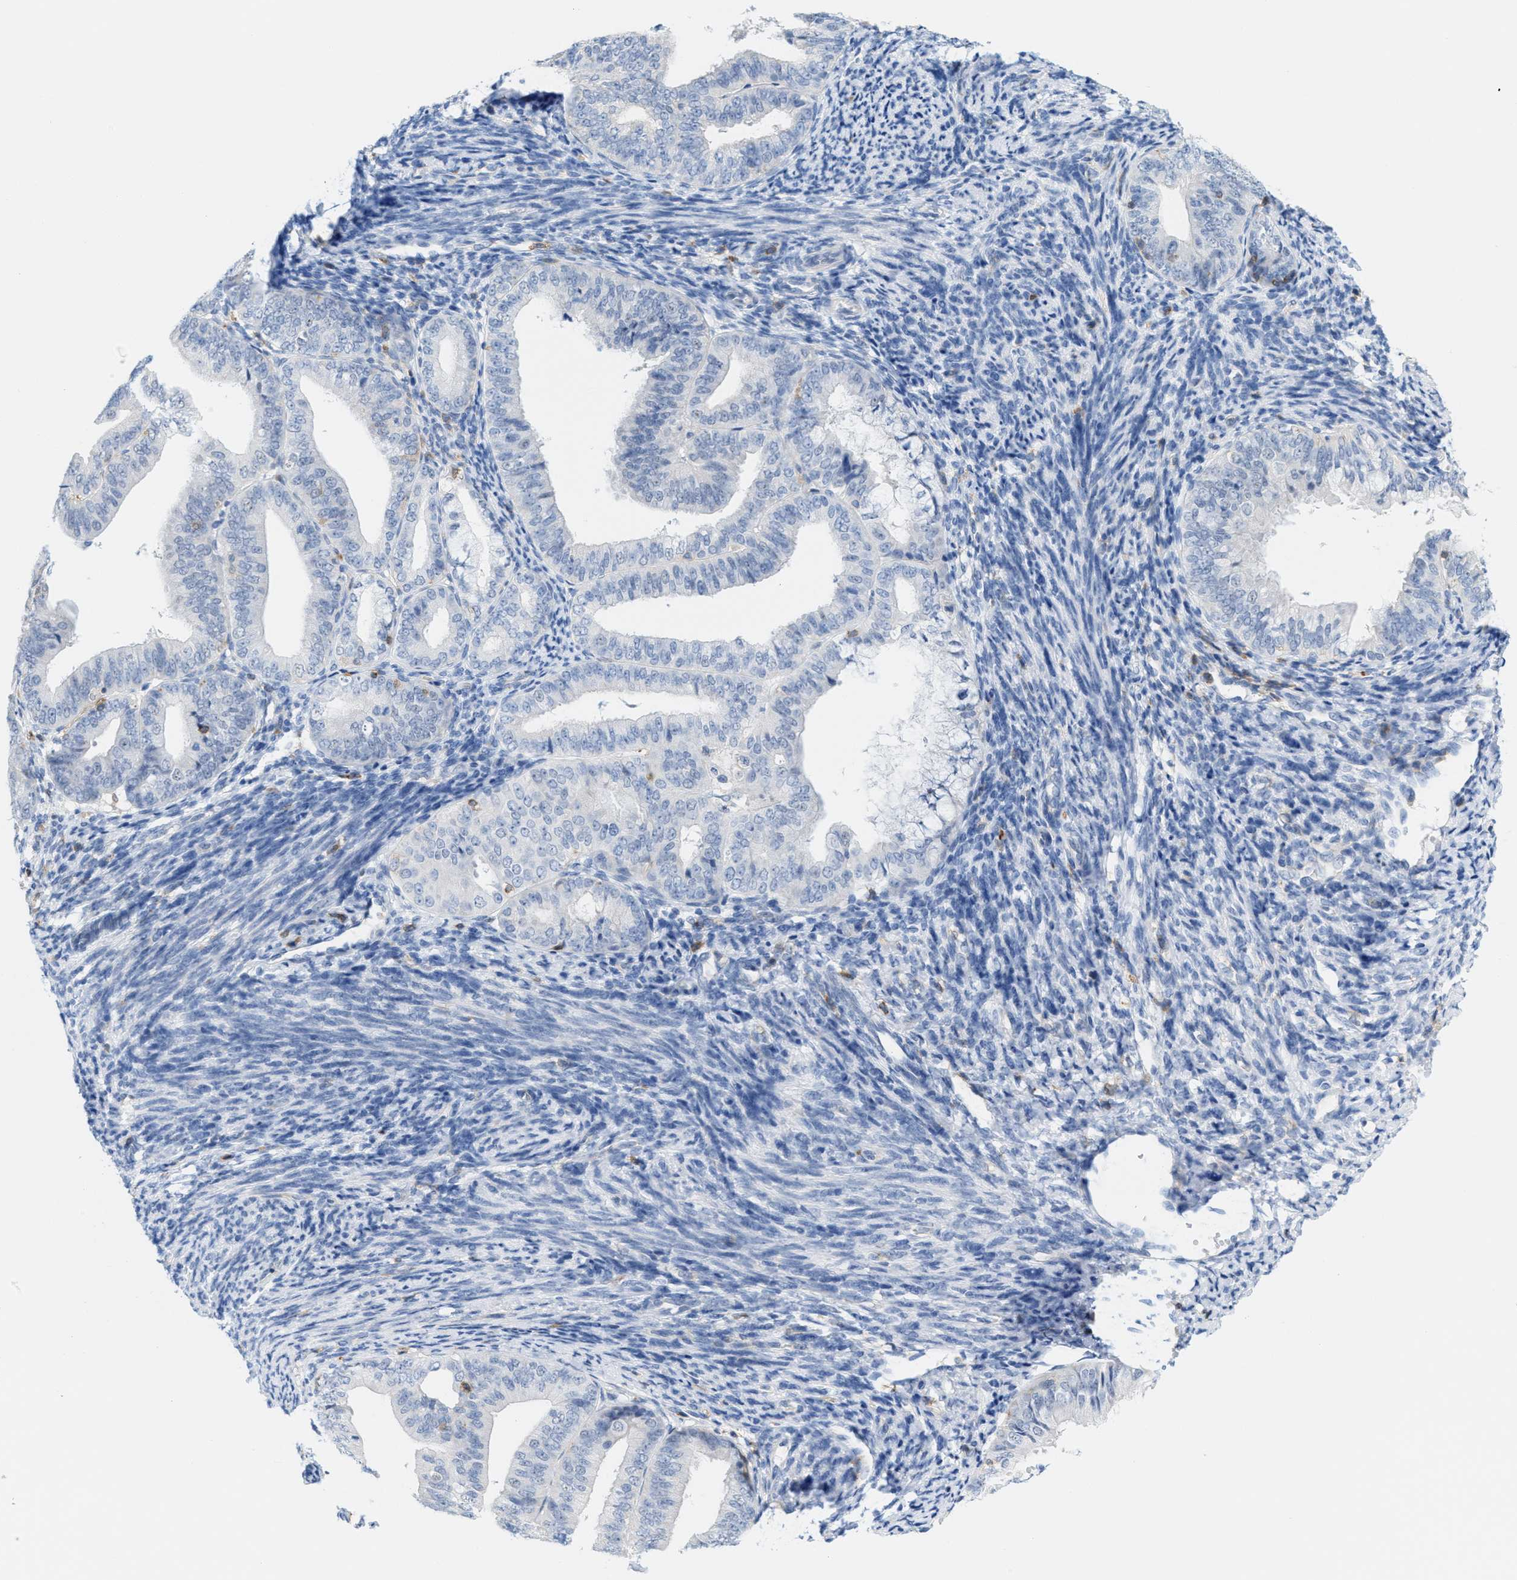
{"staining": {"intensity": "negative", "quantity": "none", "location": "none"}, "tissue": "endometrial cancer", "cell_type": "Tumor cells", "image_type": "cancer", "snomed": [{"axis": "morphology", "description": "Adenocarcinoma, NOS"}, {"axis": "topography", "description": "Endometrium"}], "caption": "Micrograph shows no significant protein staining in tumor cells of endometrial cancer (adenocarcinoma).", "gene": "IL16", "patient": {"sex": "female", "age": 63}}